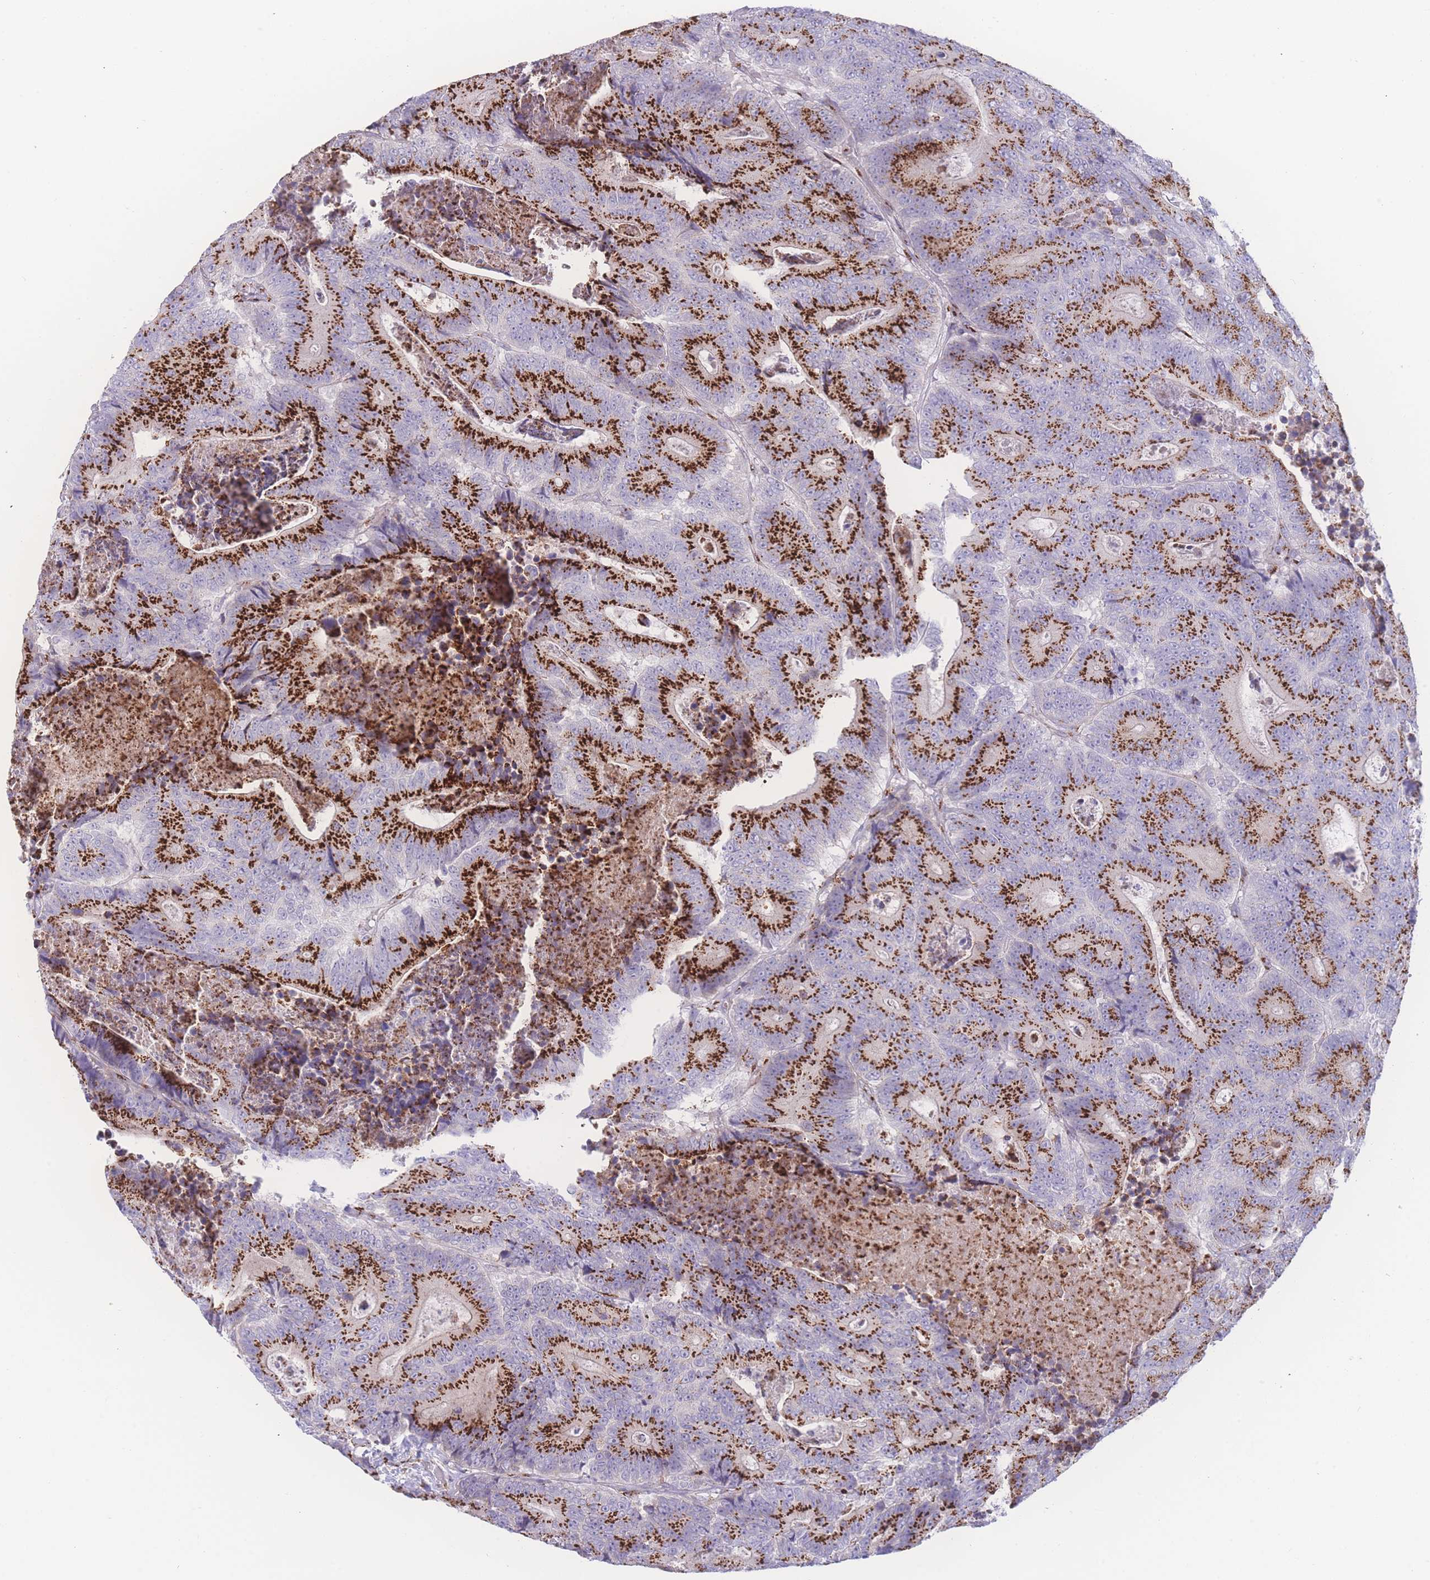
{"staining": {"intensity": "strong", "quantity": ">75%", "location": "cytoplasmic/membranous"}, "tissue": "colorectal cancer", "cell_type": "Tumor cells", "image_type": "cancer", "snomed": [{"axis": "morphology", "description": "Adenocarcinoma, NOS"}, {"axis": "topography", "description": "Colon"}], "caption": "Immunohistochemistry (IHC) micrograph of neoplastic tissue: human colorectal cancer stained using immunohistochemistry (IHC) exhibits high levels of strong protein expression localized specifically in the cytoplasmic/membranous of tumor cells, appearing as a cytoplasmic/membranous brown color.", "gene": "GOLM2", "patient": {"sex": "male", "age": 83}}